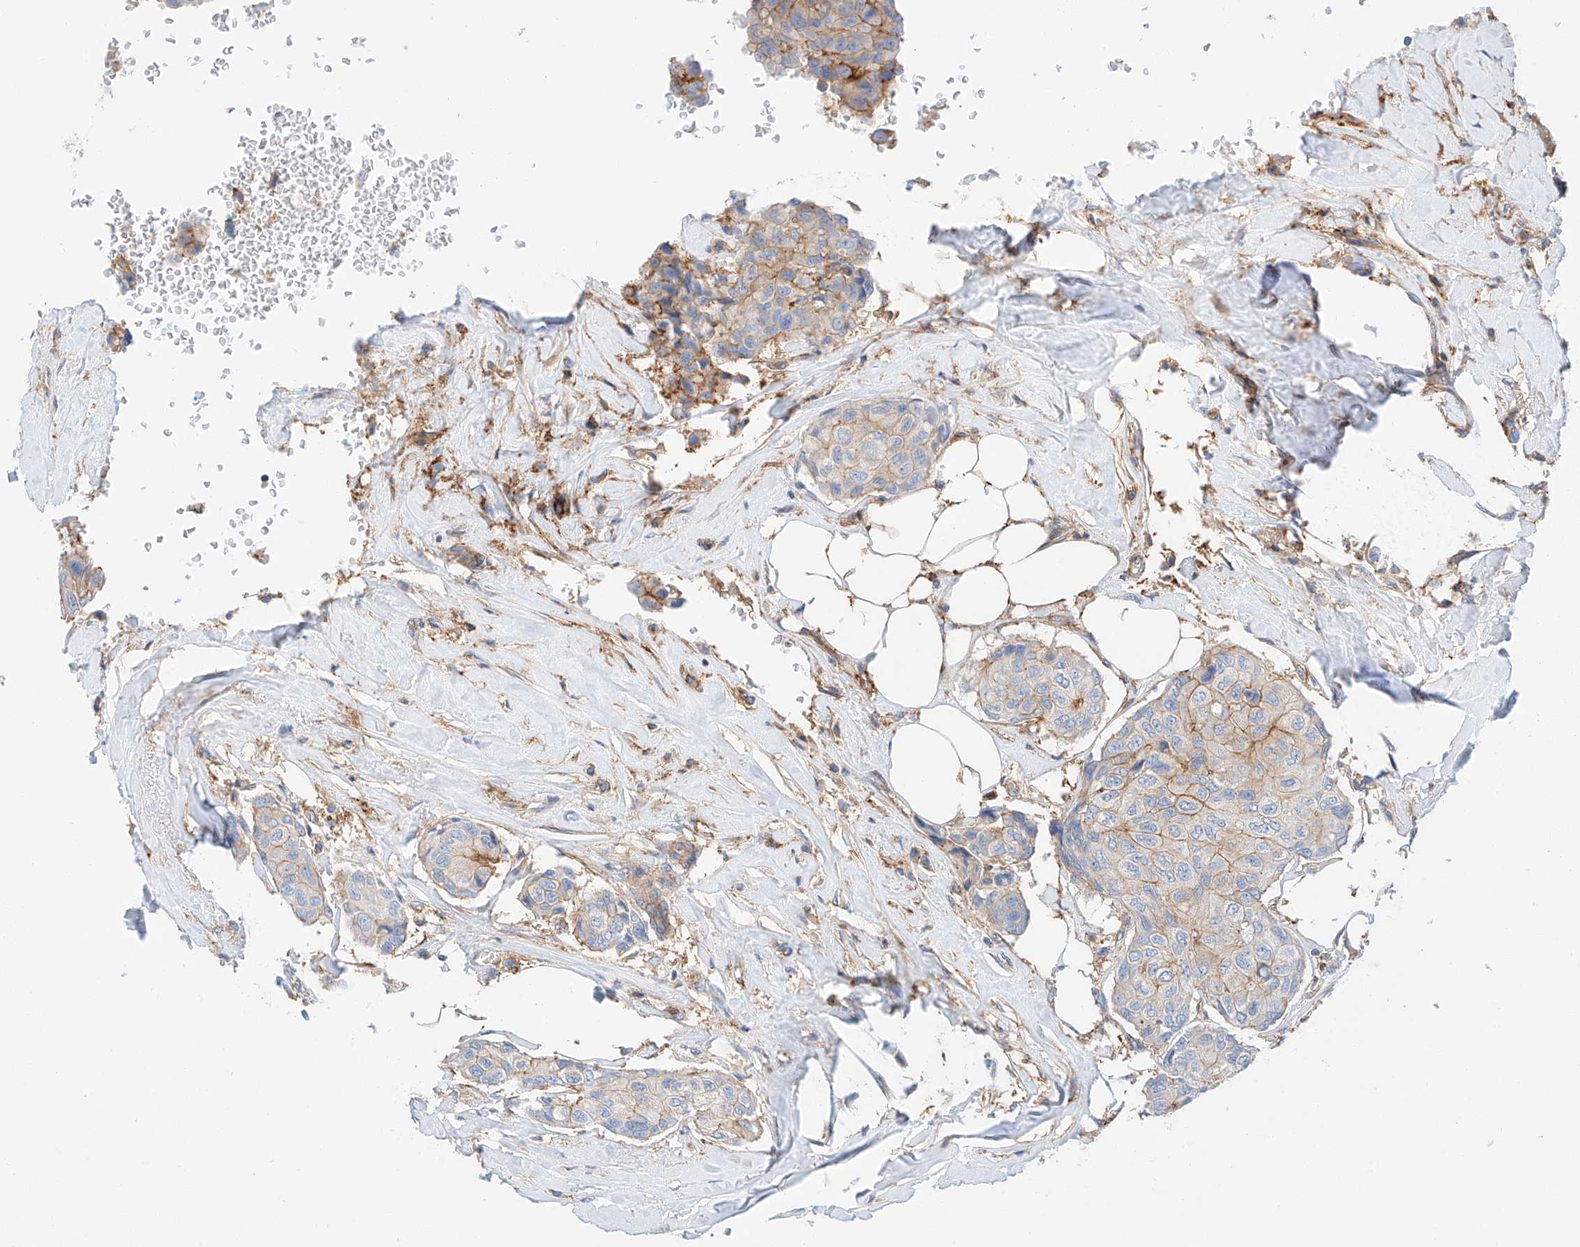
{"staining": {"intensity": "moderate", "quantity": "25%-75%", "location": "cytoplasmic/membranous"}, "tissue": "breast cancer", "cell_type": "Tumor cells", "image_type": "cancer", "snomed": [{"axis": "morphology", "description": "Duct carcinoma"}, {"axis": "topography", "description": "Breast"}], "caption": "IHC staining of breast cancer (infiltrating ductal carcinoma), which exhibits medium levels of moderate cytoplasmic/membranous expression in approximately 25%-75% of tumor cells indicating moderate cytoplasmic/membranous protein staining. The staining was performed using DAB (3,3'-diaminobenzidine) (brown) for protein detection and nuclei were counterstained in hematoxylin (blue).", "gene": "HAUS4", "patient": {"sex": "female", "age": 80}}